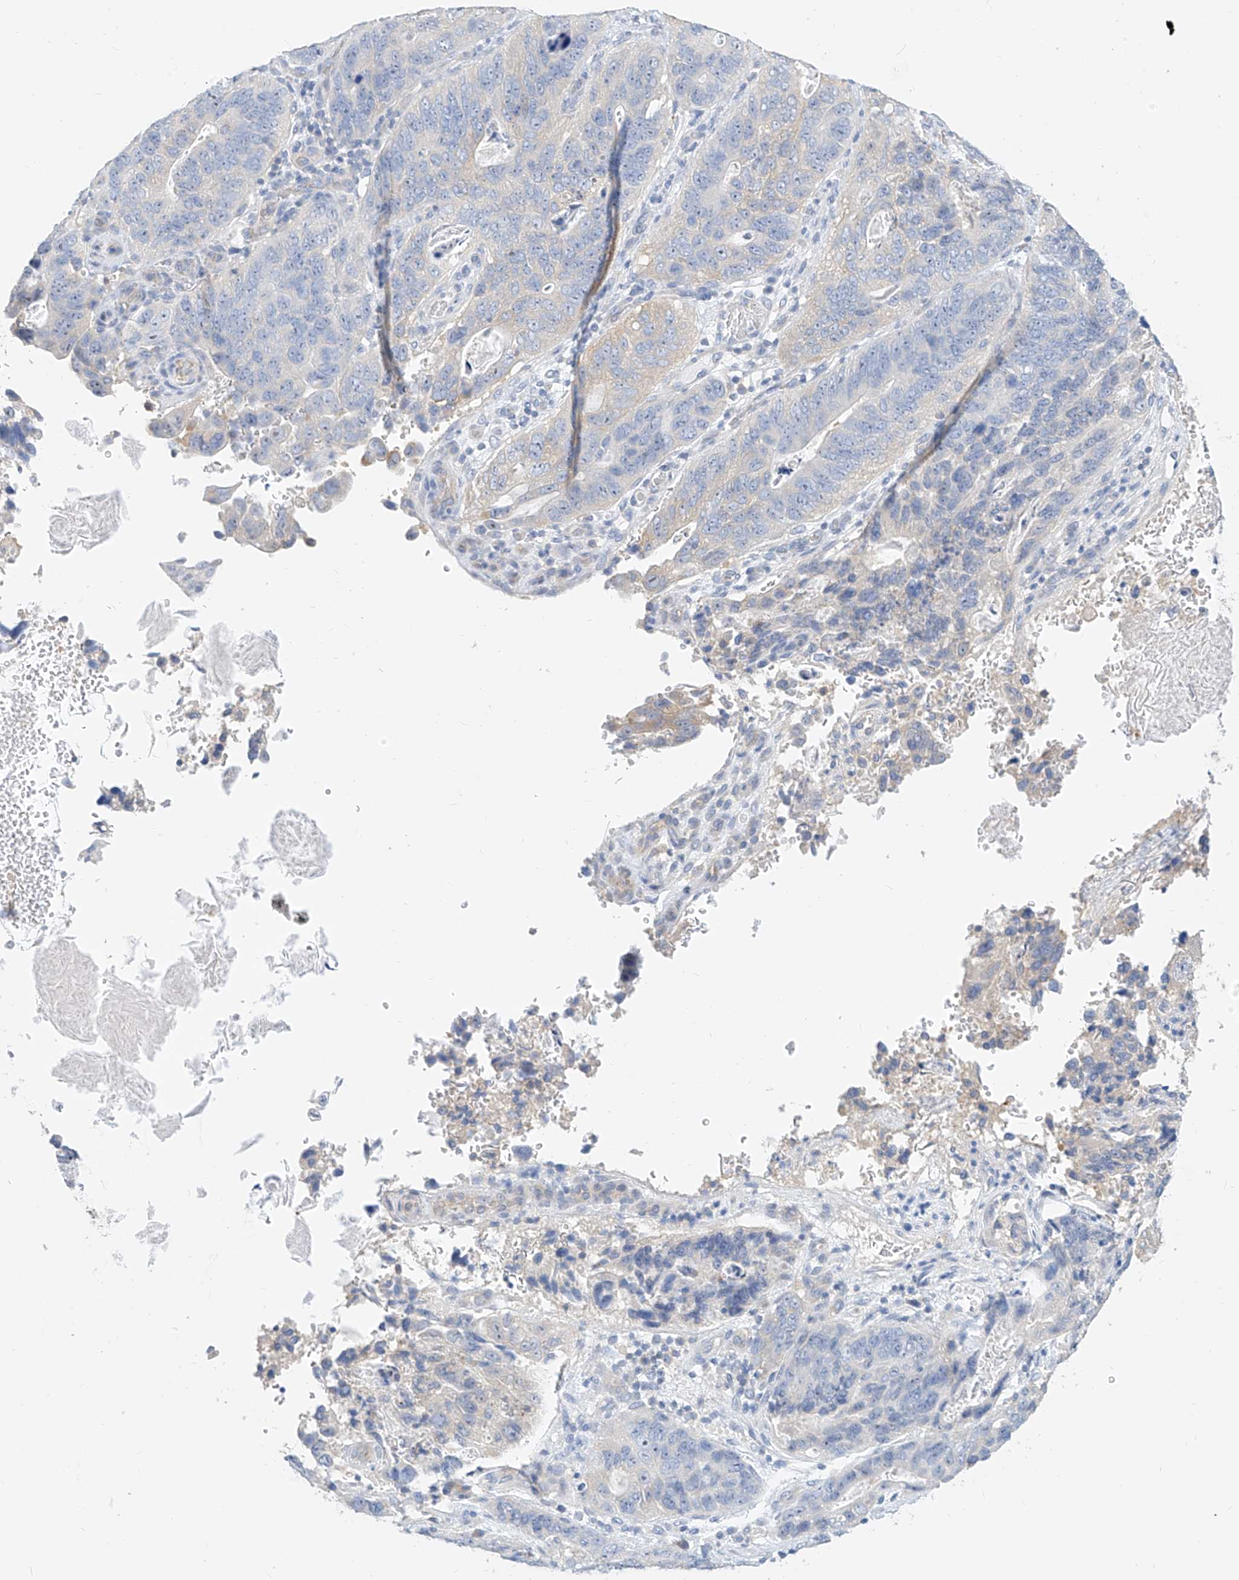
{"staining": {"intensity": "negative", "quantity": "none", "location": "none"}, "tissue": "stomach cancer", "cell_type": "Tumor cells", "image_type": "cancer", "snomed": [{"axis": "morphology", "description": "Normal tissue, NOS"}, {"axis": "morphology", "description": "Adenocarcinoma, NOS"}, {"axis": "topography", "description": "Stomach"}], "caption": "Tumor cells are negative for protein expression in human stomach cancer (adenocarcinoma). Nuclei are stained in blue.", "gene": "ZZEF1", "patient": {"sex": "female", "age": 89}}